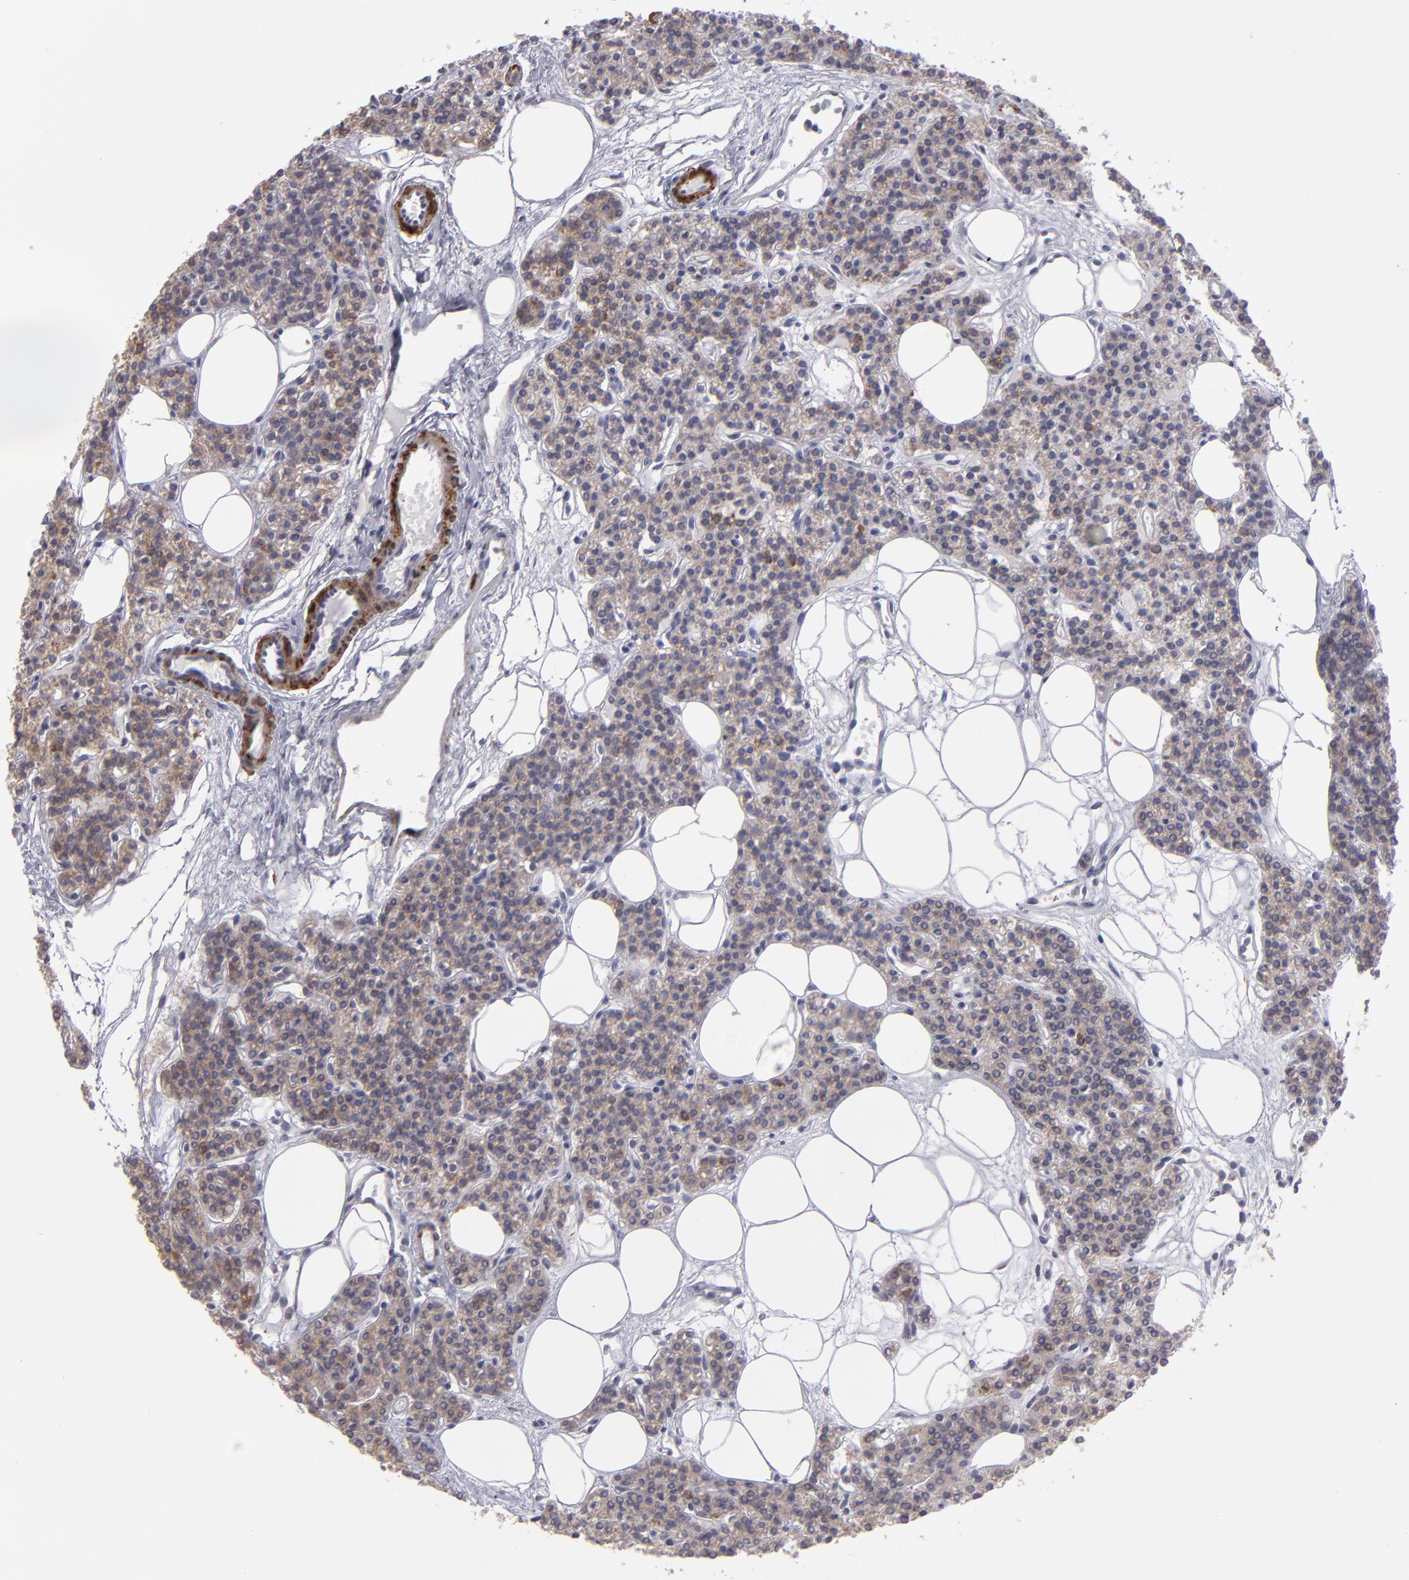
{"staining": {"intensity": "moderate", "quantity": ">75%", "location": "cytoplasmic/membranous"}, "tissue": "parathyroid gland", "cell_type": "Glandular cells", "image_type": "normal", "snomed": [{"axis": "morphology", "description": "Normal tissue, NOS"}, {"axis": "topography", "description": "Parathyroid gland"}], "caption": "Protein expression analysis of benign human parathyroid gland reveals moderate cytoplasmic/membranous positivity in approximately >75% of glandular cells. (Brightfield microscopy of DAB IHC at high magnification).", "gene": "SLMAP", "patient": {"sex": "male", "age": 24}}